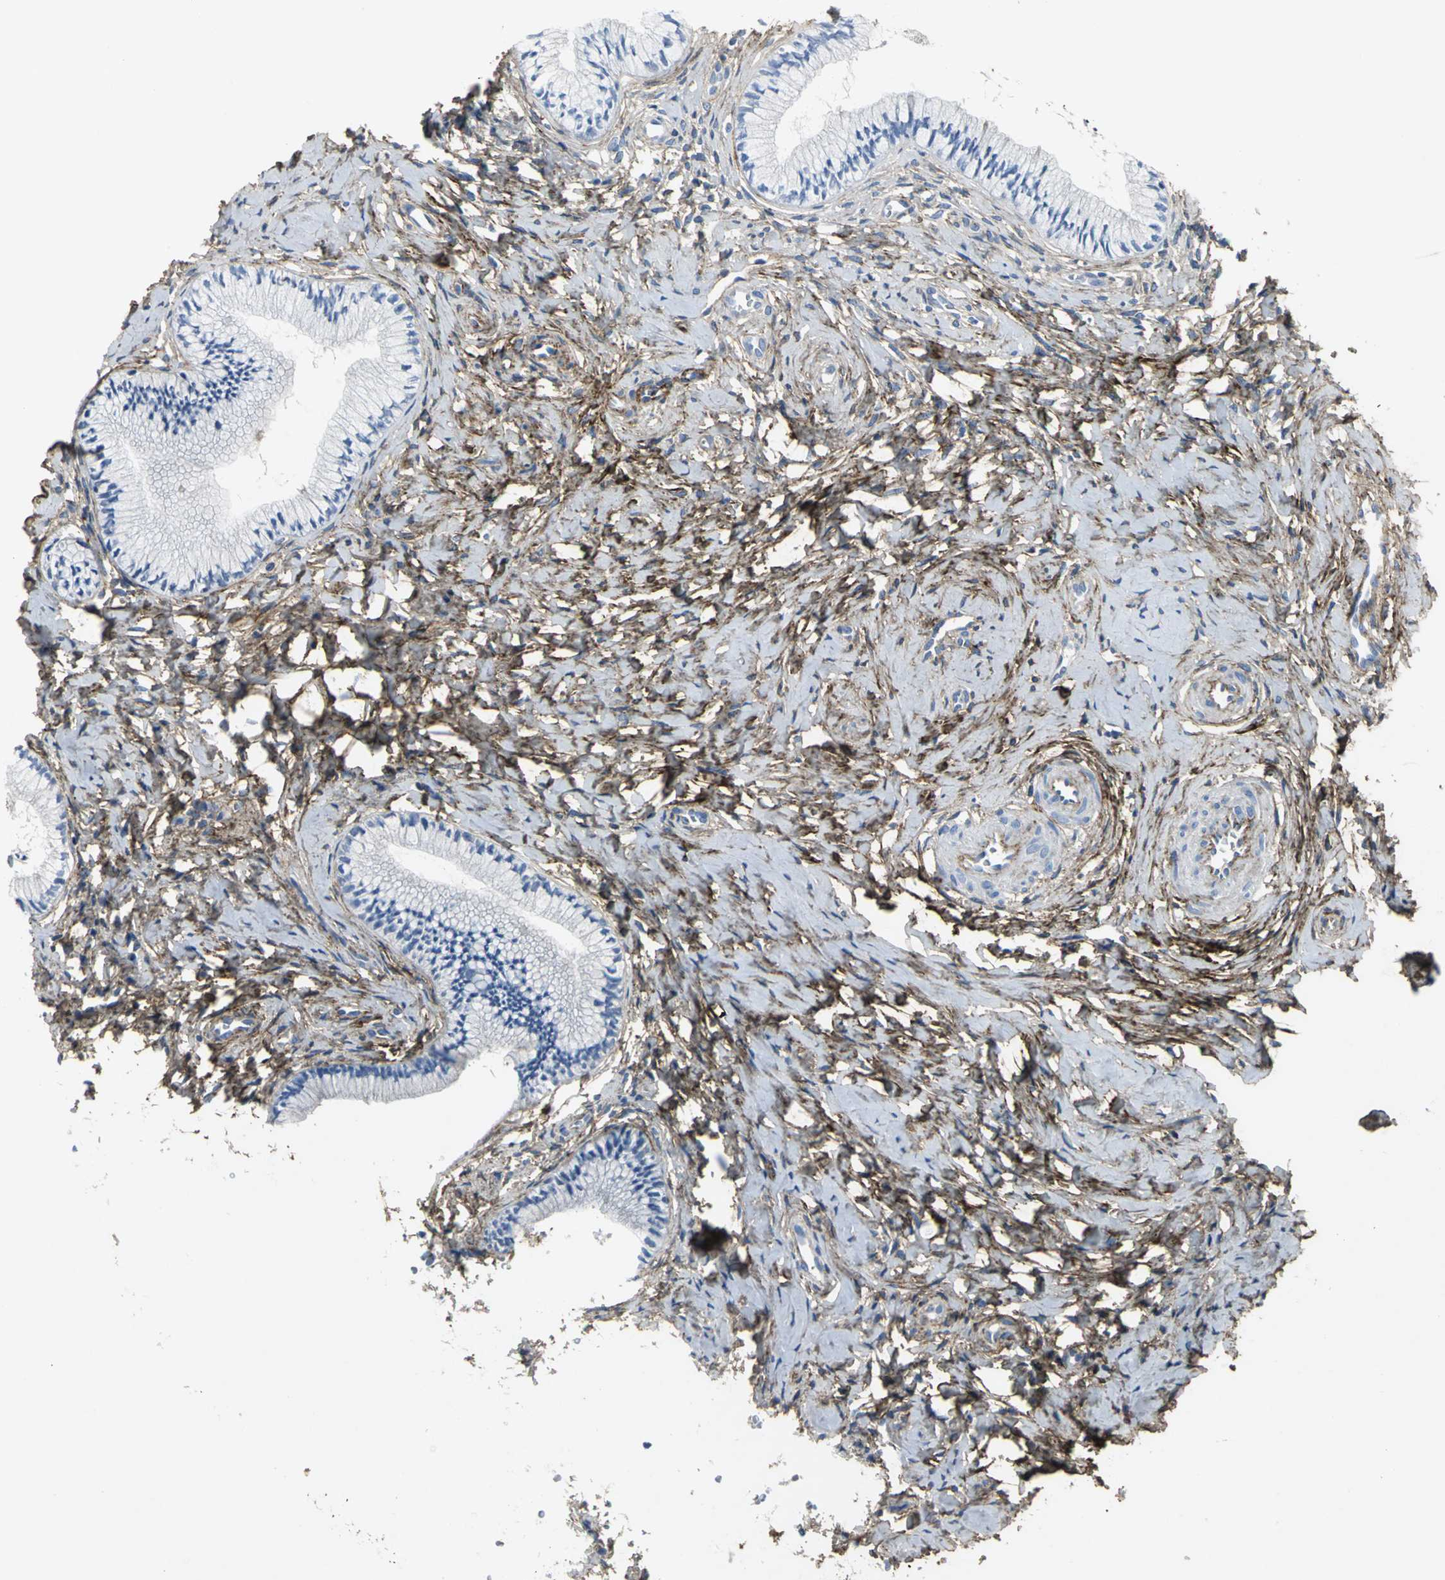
{"staining": {"intensity": "negative", "quantity": "none", "location": "none"}, "tissue": "cervix", "cell_type": "Glandular cells", "image_type": "normal", "snomed": [{"axis": "morphology", "description": "Normal tissue, NOS"}, {"axis": "topography", "description": "Cervix"}], "caption": "Cervix stained for a protein using immunohistochemistry (IHC) exhibits no expression glandular cells.", "gene": "EFNB3", "patient": {"sex": "female", "age": 46}}